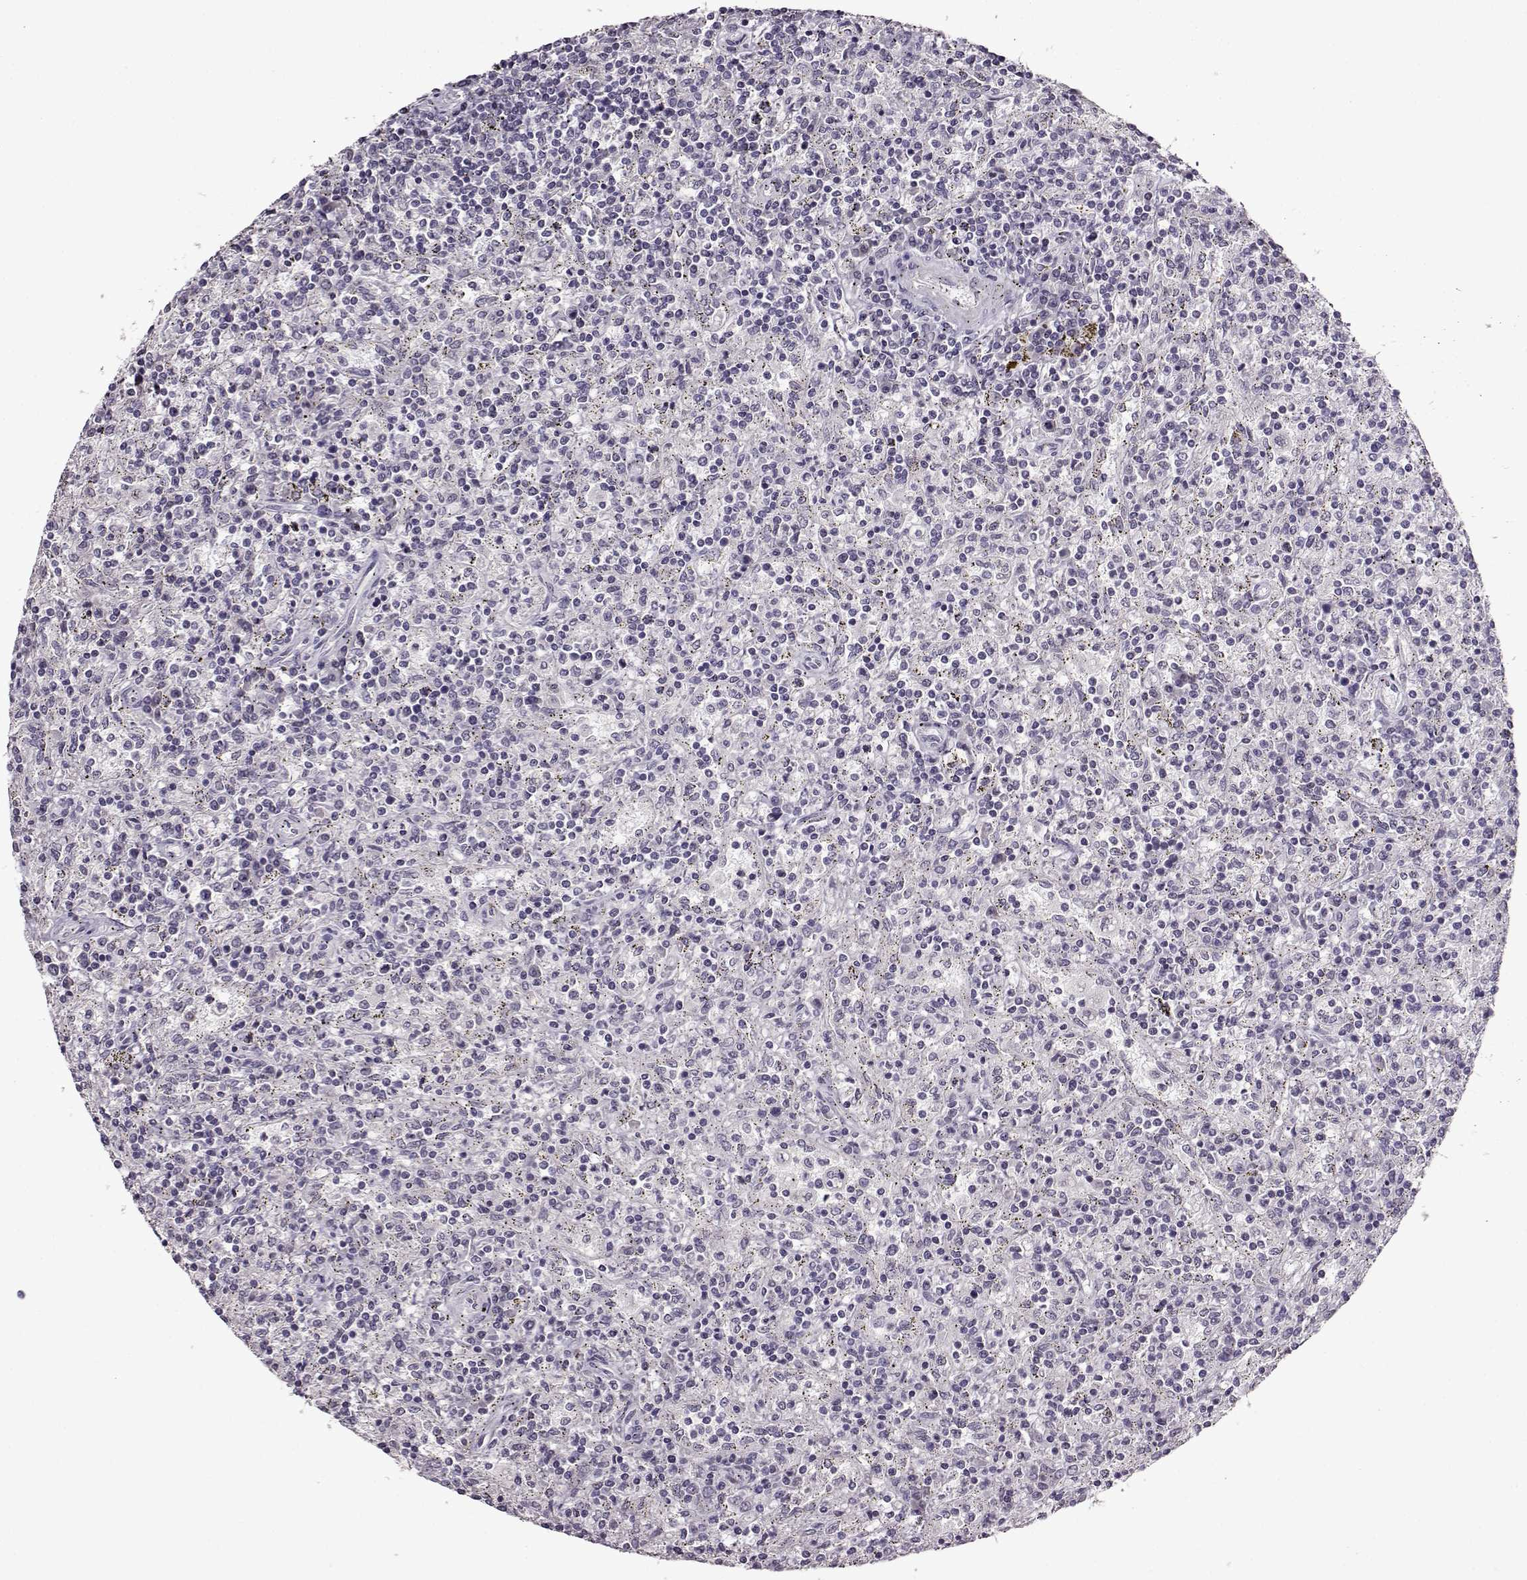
{"staining": {"intensity": "negative", "quantity": "none", "location": "none"}, "tissue": "lymphoma", "cell_type": "Tumor cells", "image_type": "cancer", "snomed": [{"axis": "morphology", "description": "Malignant lymphoma, non-Hodgkin's type, Low grade"}, {"axis": "topography", "description": "Spleen"}], "caption": "Lymphoma was stained to show a protein in brown. There is no significant positivity in tumor cells.", "gene": "FSHB", "patient": {"sex": "male", "age": 62}}